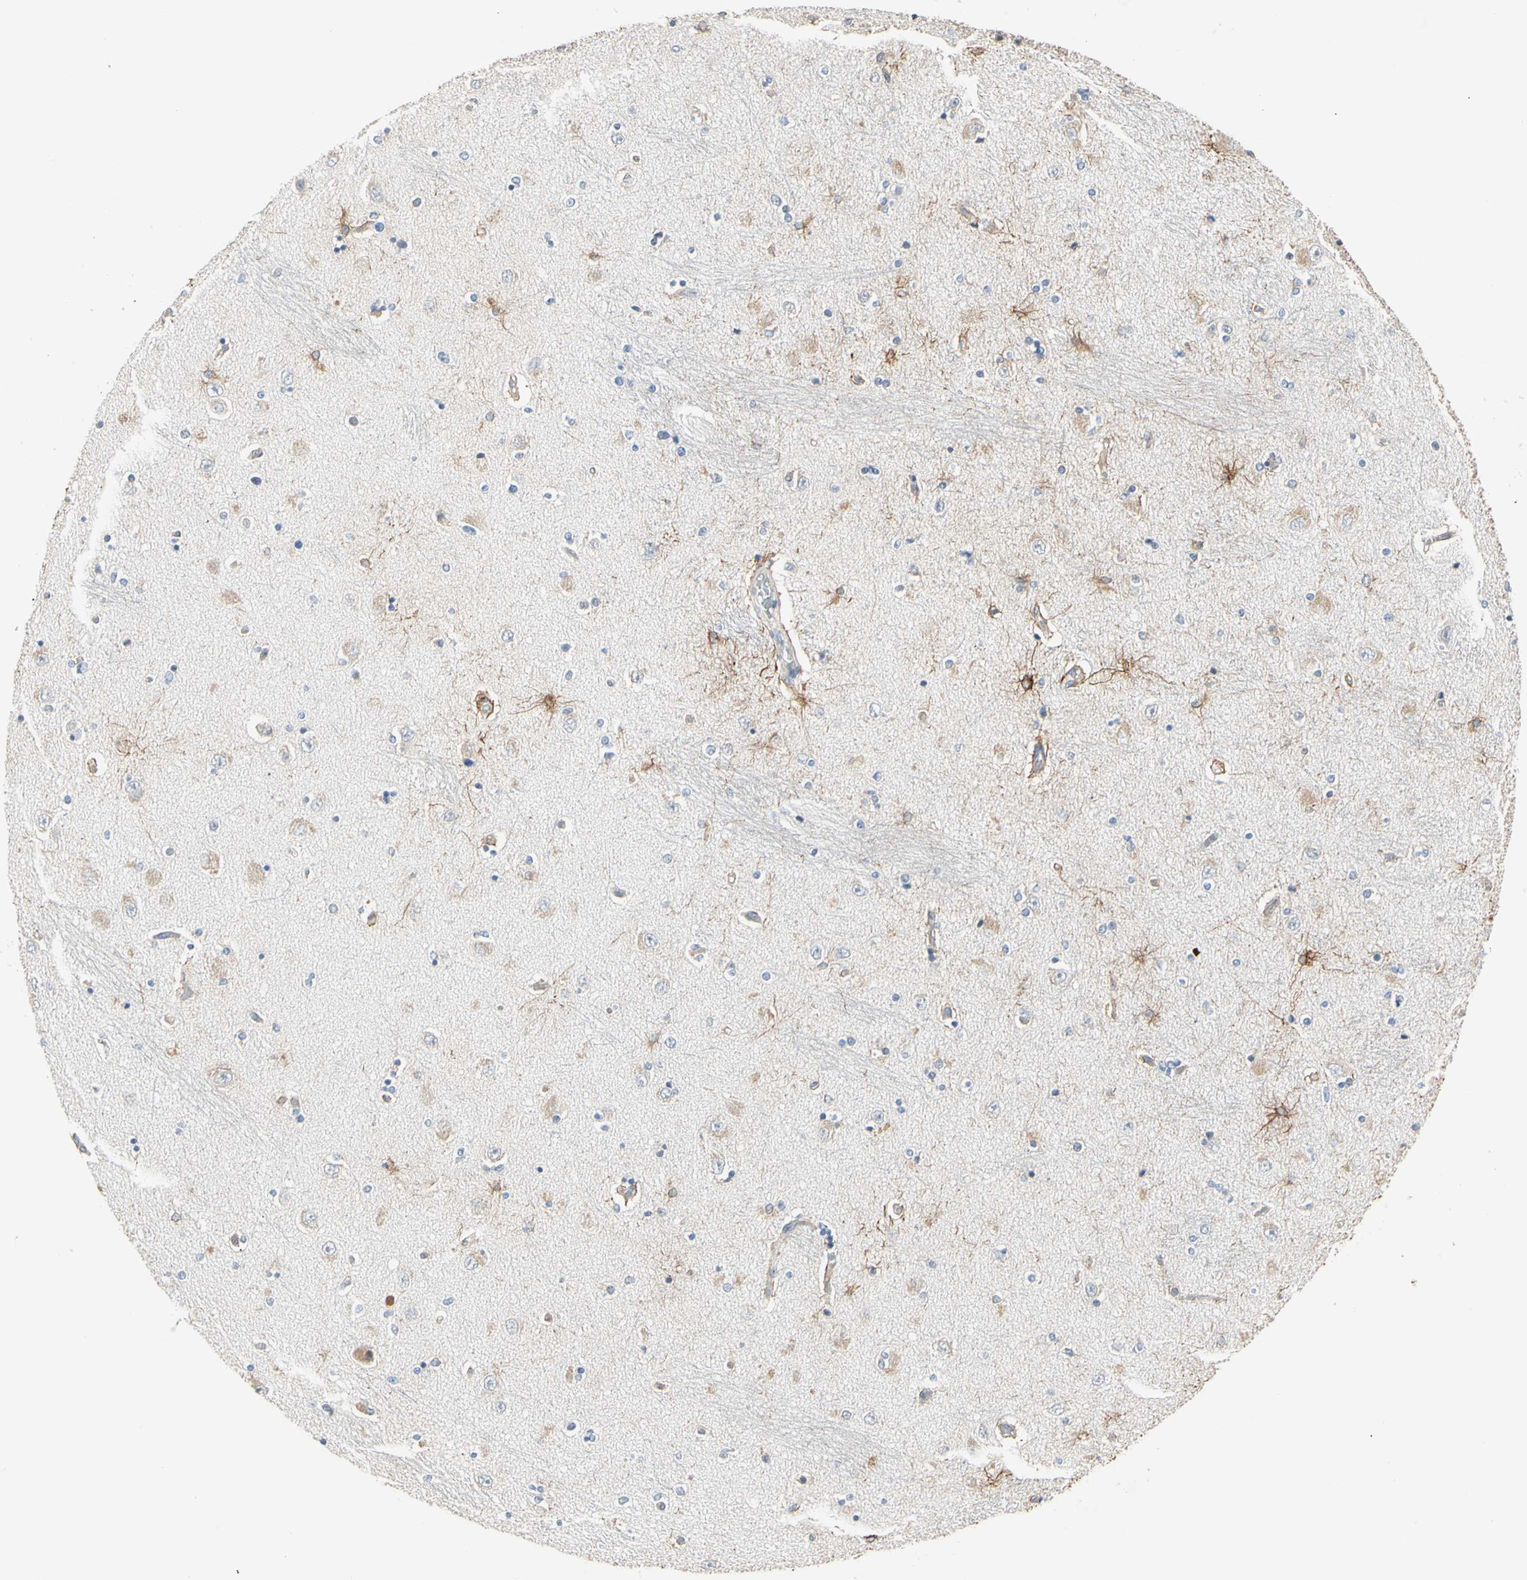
{"staining": {"intensity": "weak", "quantity": "25%-75%", "location": "cytoplasmic/membranous"}, "tissue": "hippocampus", "cell_type": "Glial cells", "image_type": "normal", "snomed": [{"axis": "morphology", "description": "Normal tissue, NOS"}, {"axis": "topography", "description": "Hippocampus"}], "caption": "The immunohistochemical stain labels weak cytoplasmic/membranous positivity in glial cells of normal hippocampus.", "gene": "GPR153", "patient": {"sex": "female", "age": 54}}